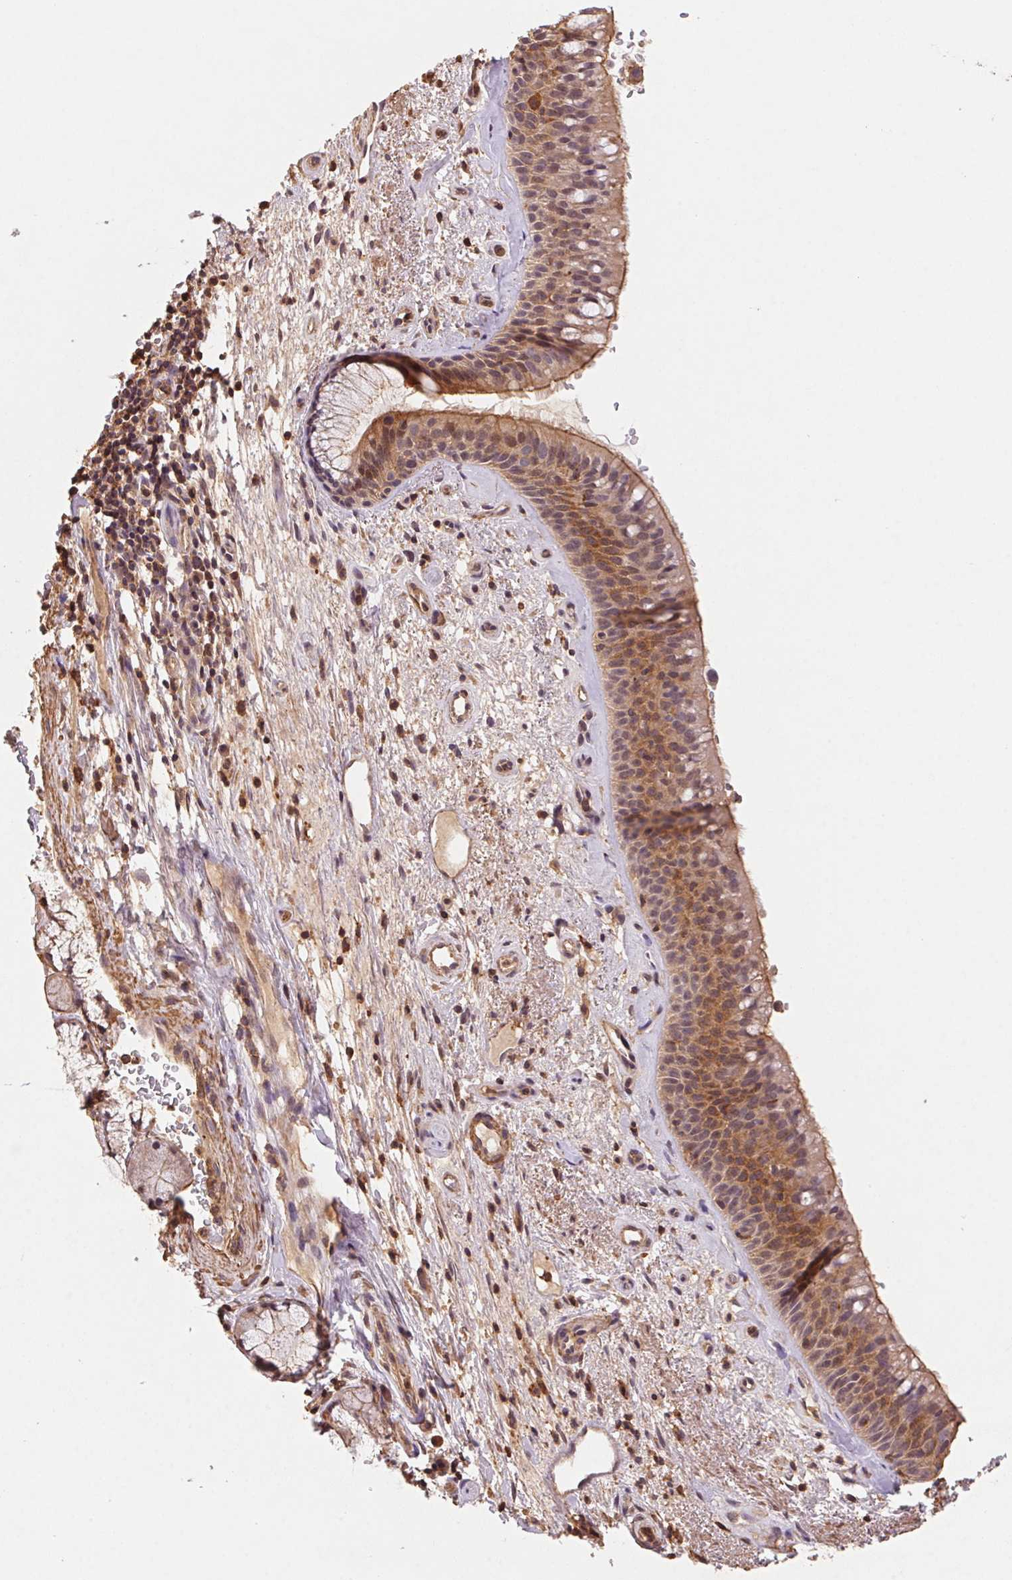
{"staining": {"intensity": "moderate", "quantity": ">75%", "location": "cytoplasmic/membranous"}, "tissue": "bronchus", "cell_type": "Respiratory epithelial cells", "image_type": "normal", "snomed": [{"axis": "morphology", "description": "Normal tissue, NOS"}, {"axis": "topography", "description": "Bronchus"}], "caption": "Bronchus stained with a brown dye displays moderate cytoplasmic/membranous positive positivity in approximately >75% of respiratory epithelial cells.", "gene": "ATG10", "patient": {"sex": "male", "age": 48}}